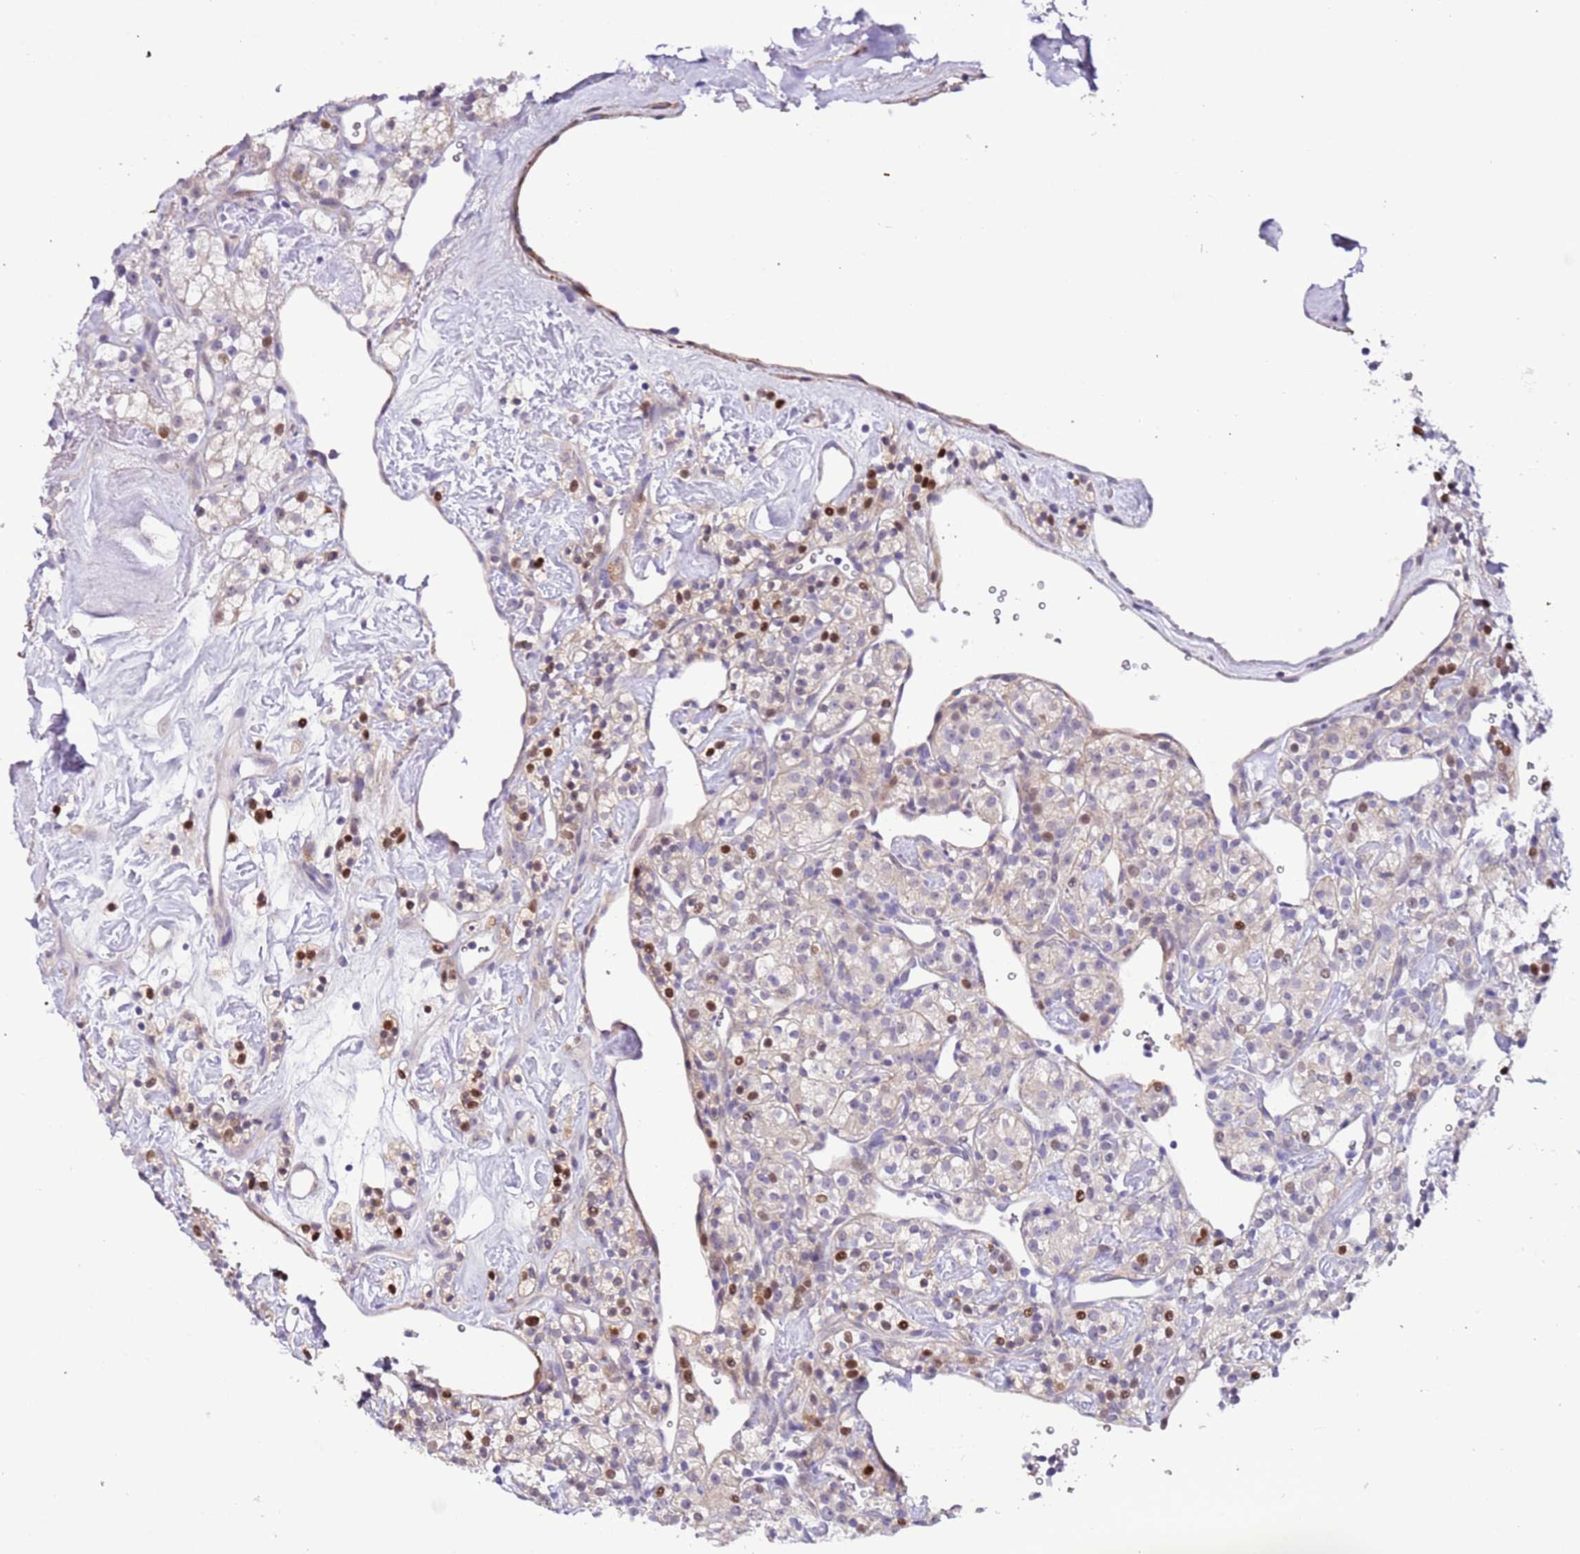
{"staining": {"intensity": "moderate", "quantity": "<25%", "location": "nuclear"}, "tissue": "renal cancer", "cell_type": "Tumor cells", "image_type": "cancer", "snomed": [{"axis": "morphology", "description": "Adenocarcinoma, NOS"}, {"axis": "topography", "description": "Kidney"}], "caption": "The immunohistochemical stain labels moderate nuclear positivity in tumor cells of renal adenocarcinoma tissue.", "gene": "PLEKHH1", "patient": {"sex": "male", "age": 77}}